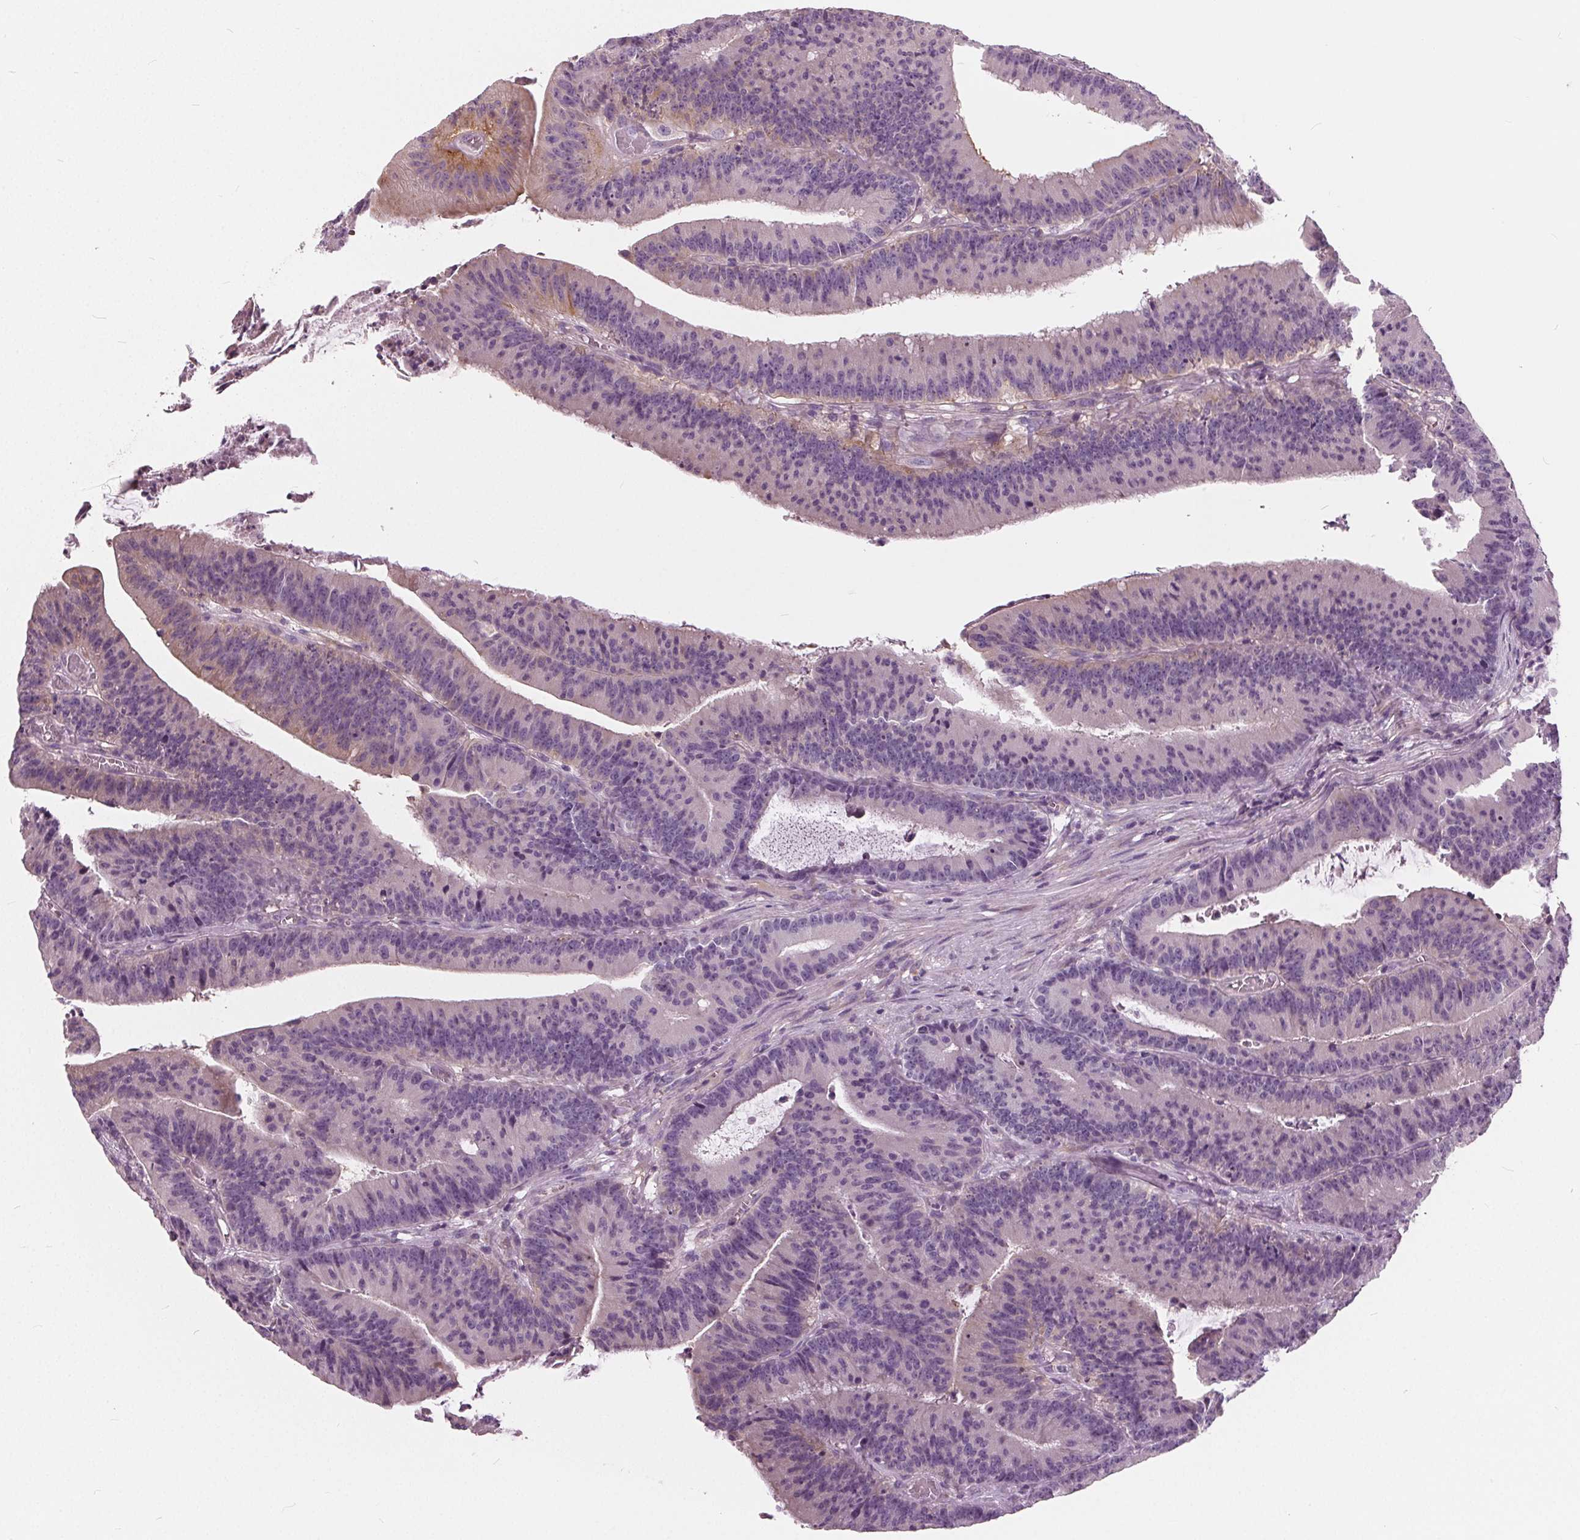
{"staining": {"intensity": "moderate", "quantity": "<25%", "location": "cytoplasmic/membranous"}, "tissue": "colorectal cancer", "cell_type": "Tumor cells", "image_type": "cancer", "snomed": [{"axis": "morphology", "description": "Adenocarcinoma, NOS"}, {"axis": "topography", "description": "Colon"}], "caption": "Protein staining by IHC reveals moderate cytoplasmic/membranous expression in about <25% of tumor cells in colorectal cancer.", "gene": "LHFPL7", "patient": {"sex": "female", "age": 78}}